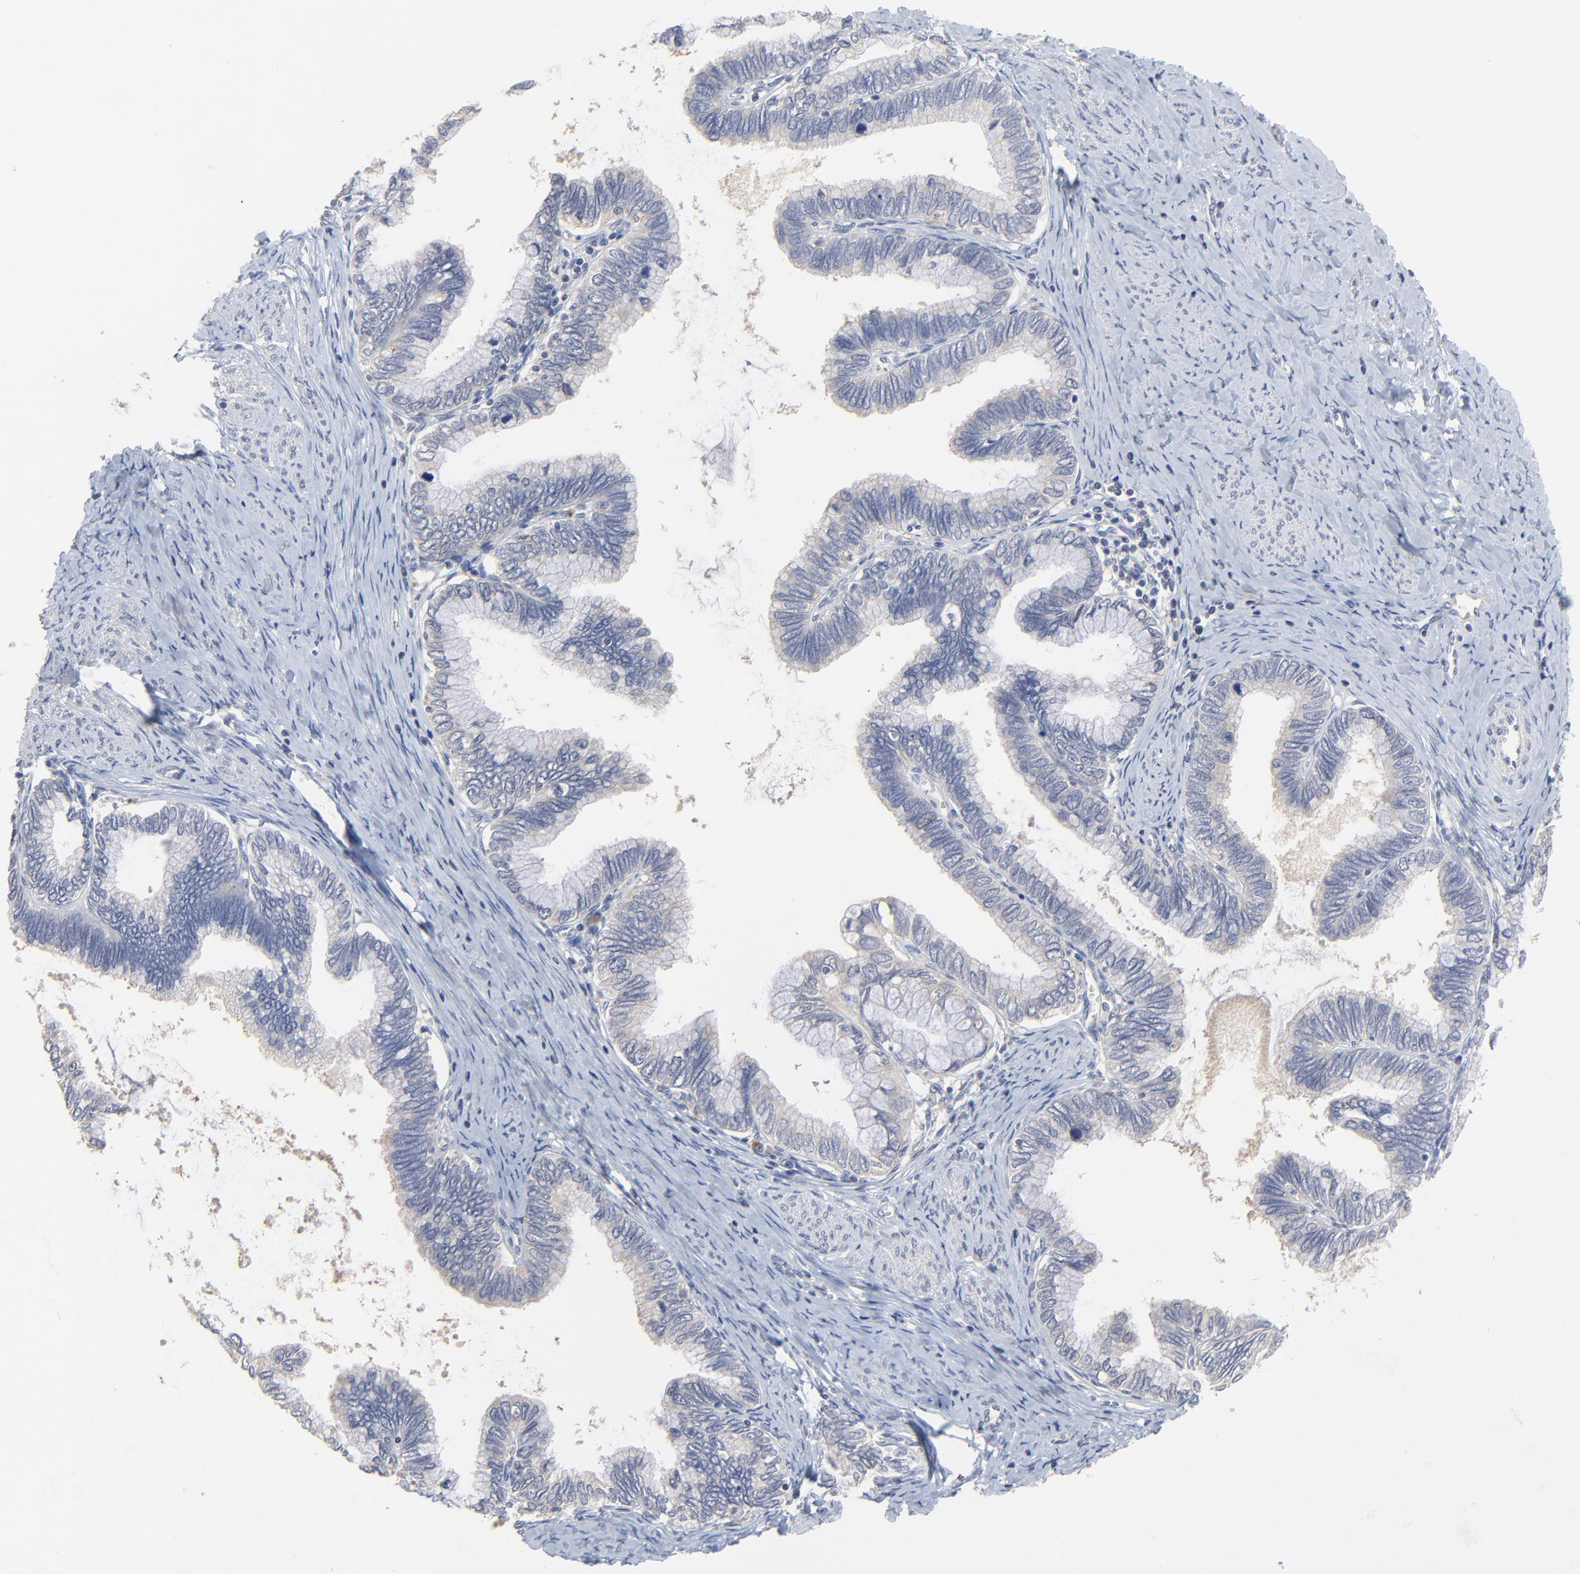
{"staining": {"intensity": "weak", "quantity": ">75%", "location": "cytoplasmic/membranous"}, "tissue": "cervical cancer", "cell_type": "Tumor cells", "image_type": "cancer", "snomed": [{"axis": "morphology", "description": "Adenocarcinoma, NOS"}, {"axis": "topography", "description": "Cervix"}], "caption": "Protein expression analysis of adenocarcinoma (cervical) reveals weak cytoplasmic/membranous expression in about >75% of tumor cells.", "gene": "FANCB", "patient": {"sex": "female", "age": 49}}